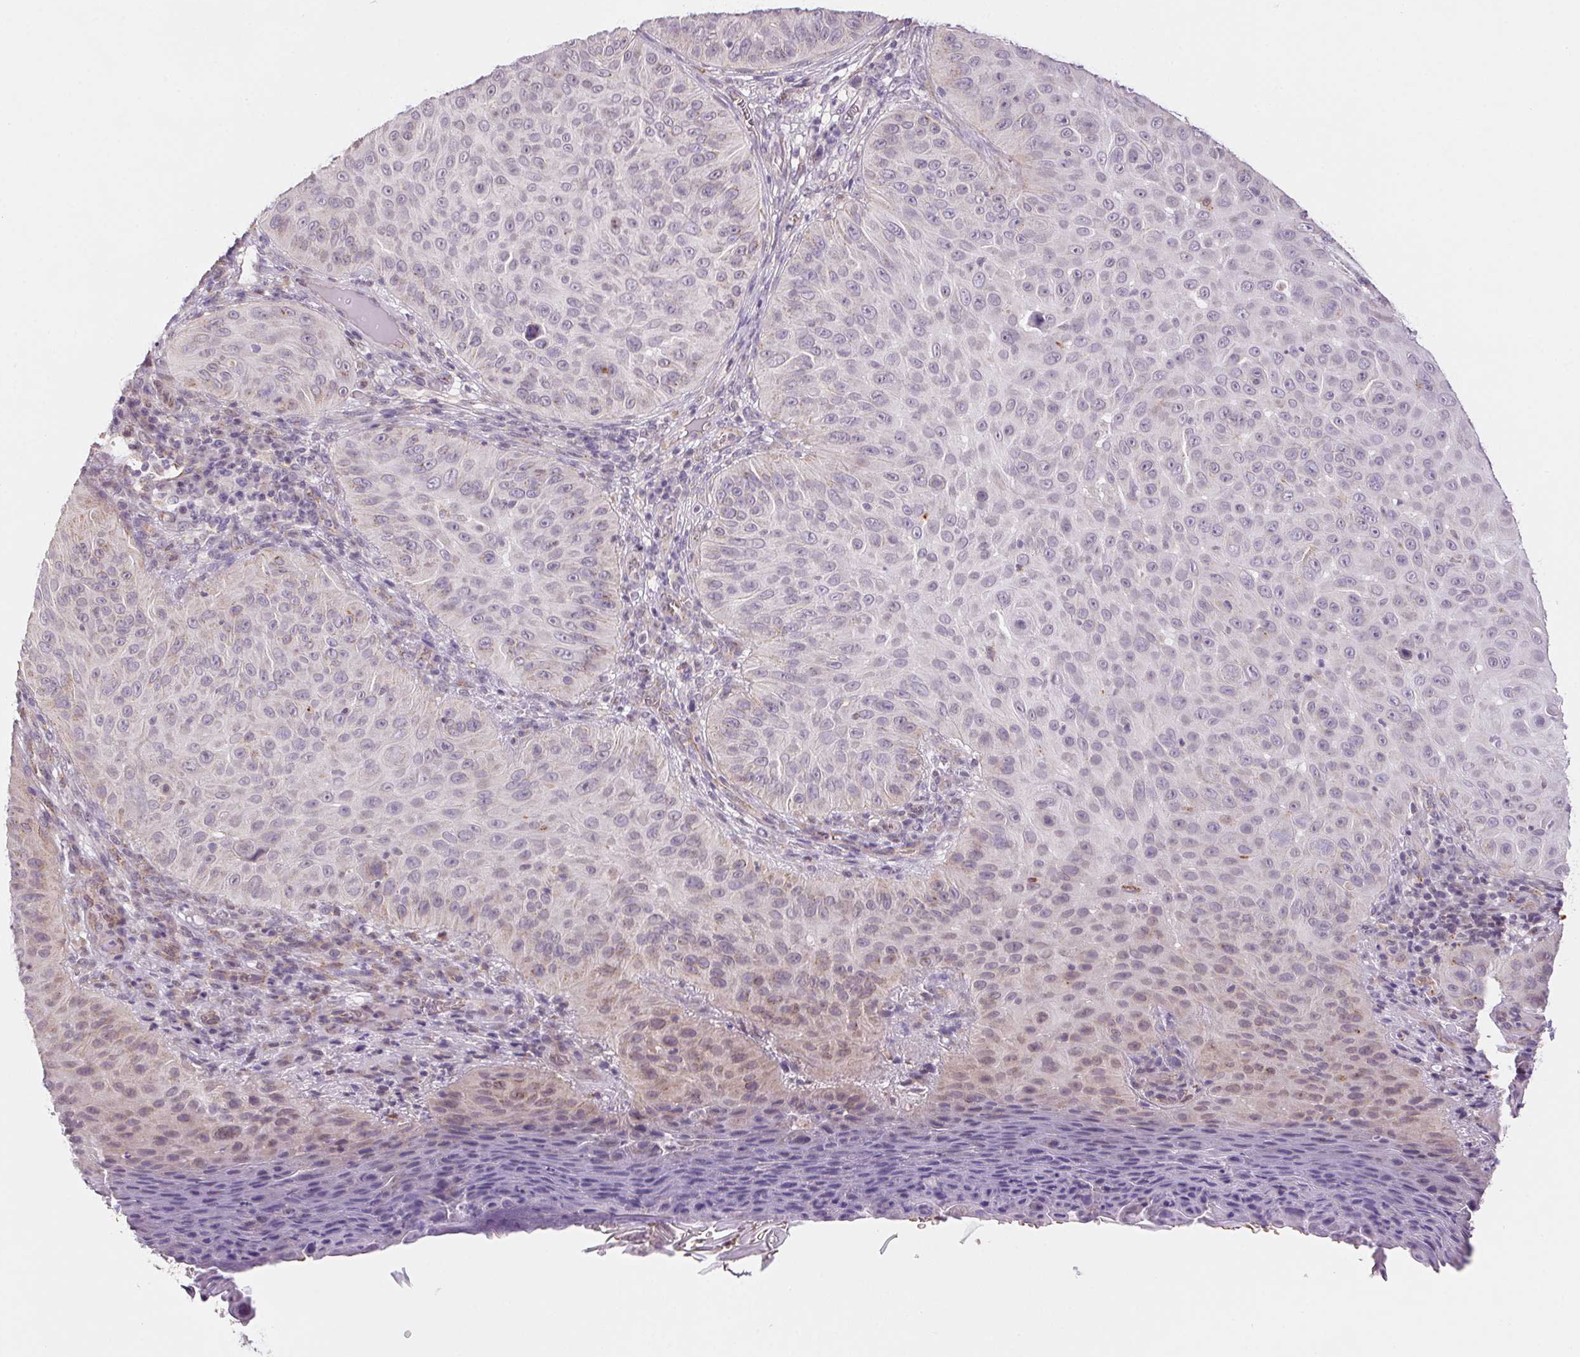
{"staining": {"intensity": "negative", "quantity": "none", "location": "none"}, "tissue": "skin cancer", "cell_type": "Tumor cells", "image_type": "cancer", "snomed": [{"axis": "morphology", "description": "Squamous cell carcinoma, NOS"}, {"axis": "topography", "description": "Skin"}], "caption": "DAB immunohistochemical staining of skin cancer (squamous cell carcinoma) shows no significant staining in tumor cells.", "gene": "METTL13", "patient": {"sex": "male", "age": 82}}